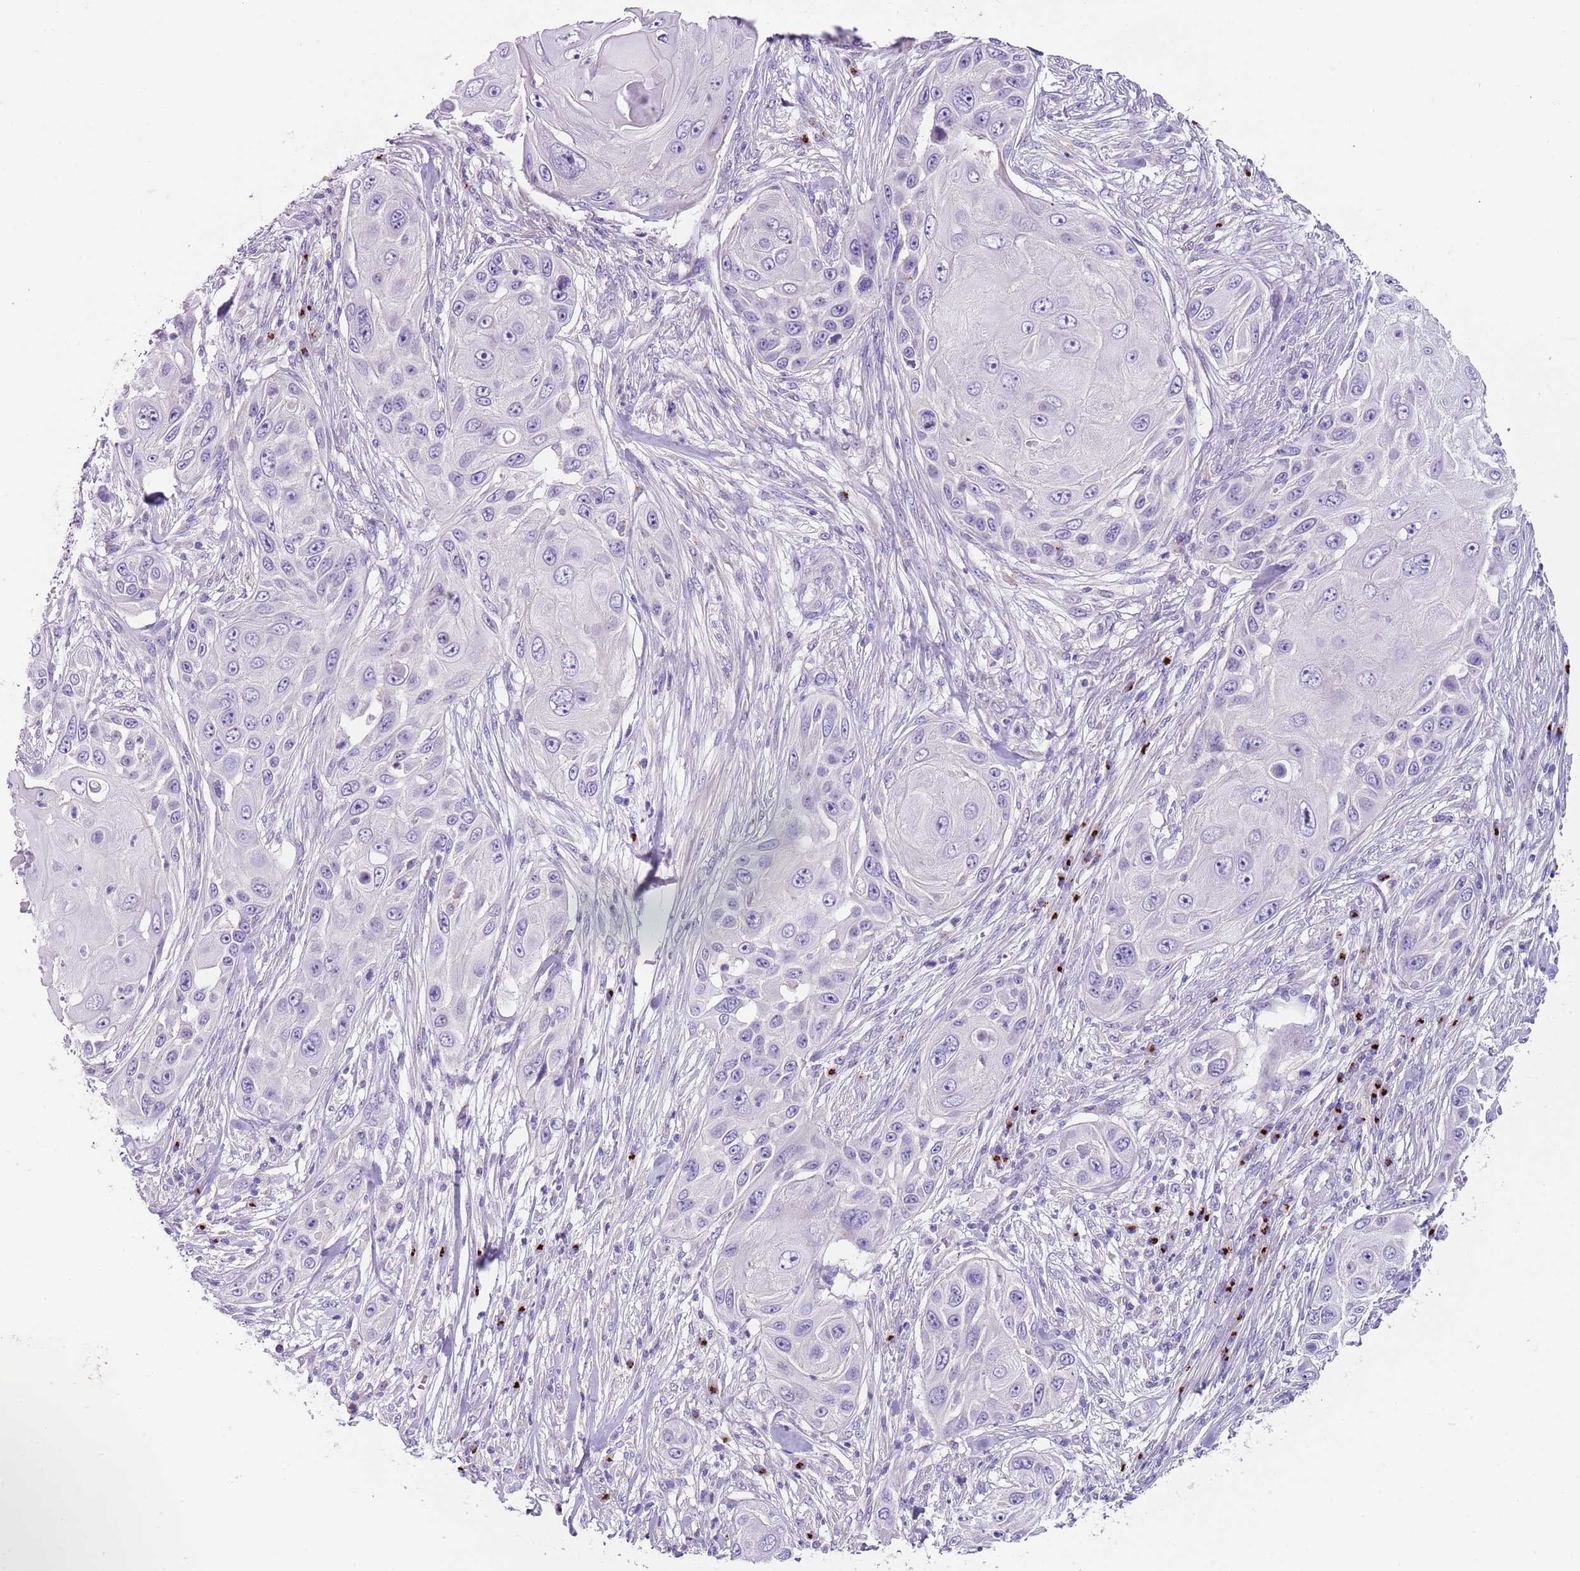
{"staining": {"intensity": "negative", "quantity": "none", "location": "none"}, "tissue": "skin cancer", "cell_type": "Tumor cells", "image_type": "cancer", "snomed": [{"axis": "morphology", "description": "Squamous cell carcinoma, NOS"}, {"axis": "topography", "description": "Skin"}], "caption": "Tumor cells show no significant expression in squamous cell carcinoma (skin).", "gene": "C2CD3", "patient": {"sex": "female", "age": 44}}